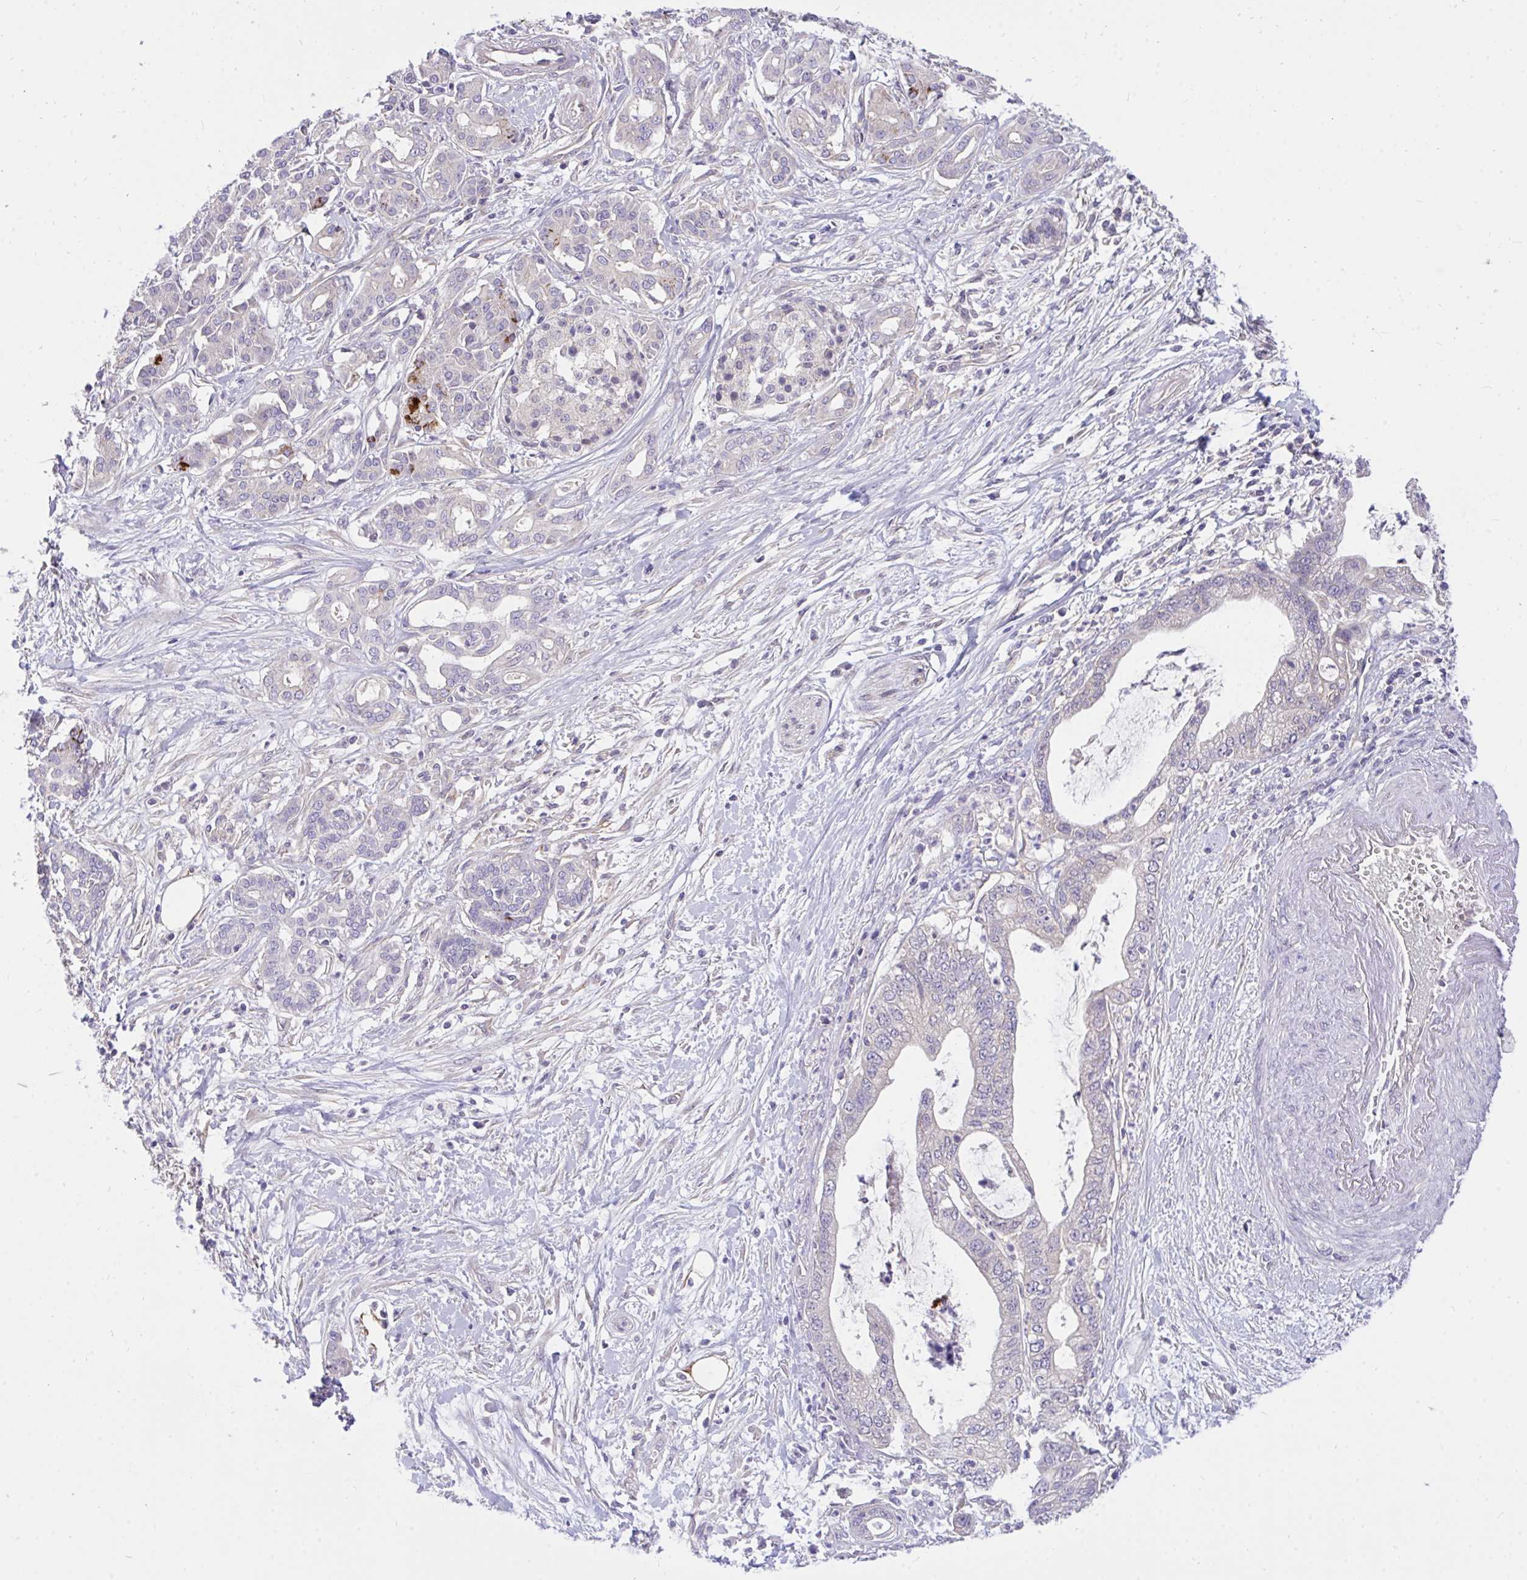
{"staining": {"intensity": "negative", "quantity": "none", "location": "none"}, "tissue": "pancreatic cancer", "cell_type": "Tumor cells", "image_type": "cancer", "snomed": [{"axis": "morphology", "description": "Adenocarcinoma, NOS"}, {"axis": "topography", "description": "Pancreas"}], "caption": "Immunohistochemistry (IHC) image of human pancreatic adenocarcinoma stained for a protein (brown), which displays no positivity in tumor cells.", "gene": "TLN2", "patient": {"sex": "male", "age": 69}}